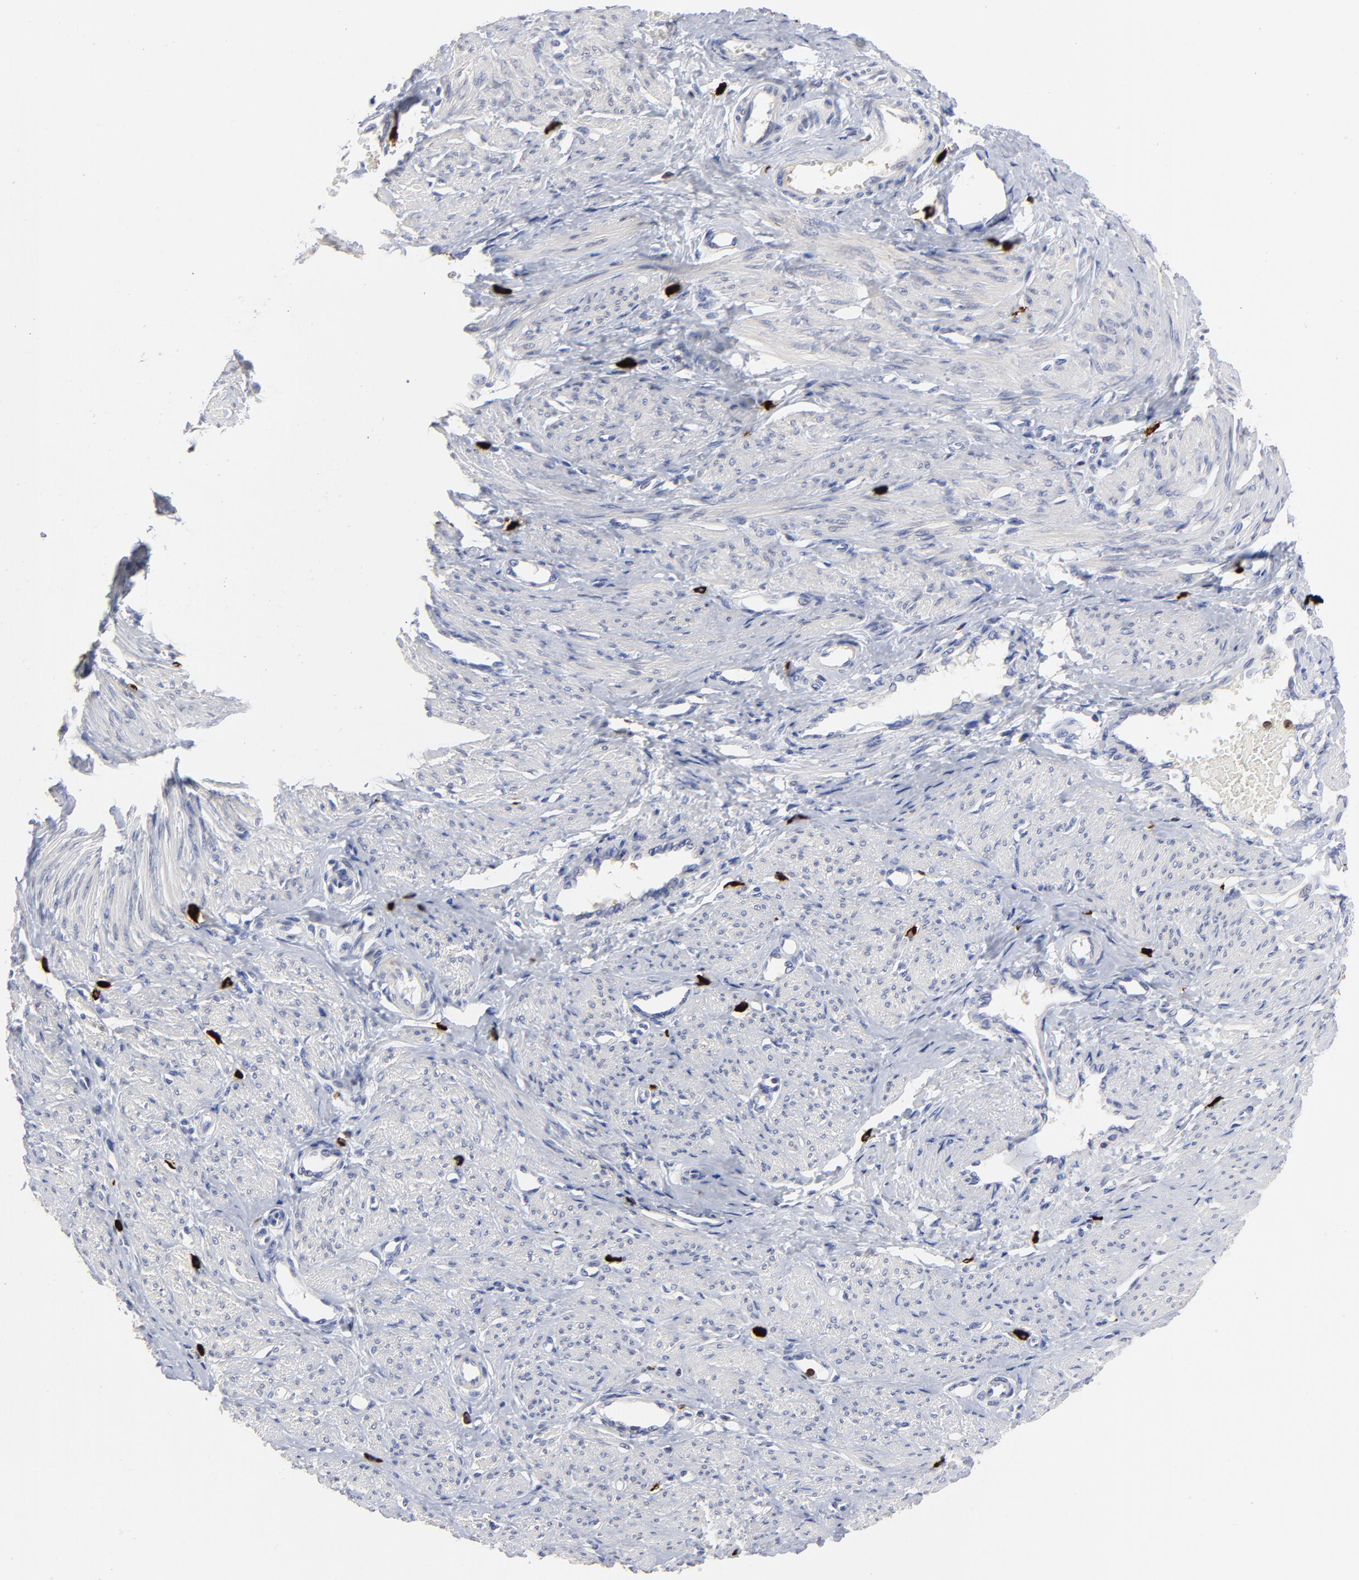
{"staining": {"intensity": "negative", "quantity": "none", "location": "none"}, "tissue": "smooth muscle", "cell_type": "Smooth muscle cells", "image_type": "normal", "snomed": [{"axis": "morphology", "description": "Normal tissue, NOS"}, {"axis": "topography", "description": "Smooth muscle"}, {"axis": "topography", "description": "Uterus"}], "caption": "Immunohistochemistry photomicrograph of unremarkable smooth muscle: smooth muscle stained with DAB (3,3'-diaminobenzidine) displays no significant protein staining in smooth muscle cells. Nuclei are stained in blue.", "gene": "TBXT", "patient": {"sex": "female", "age": 39}}